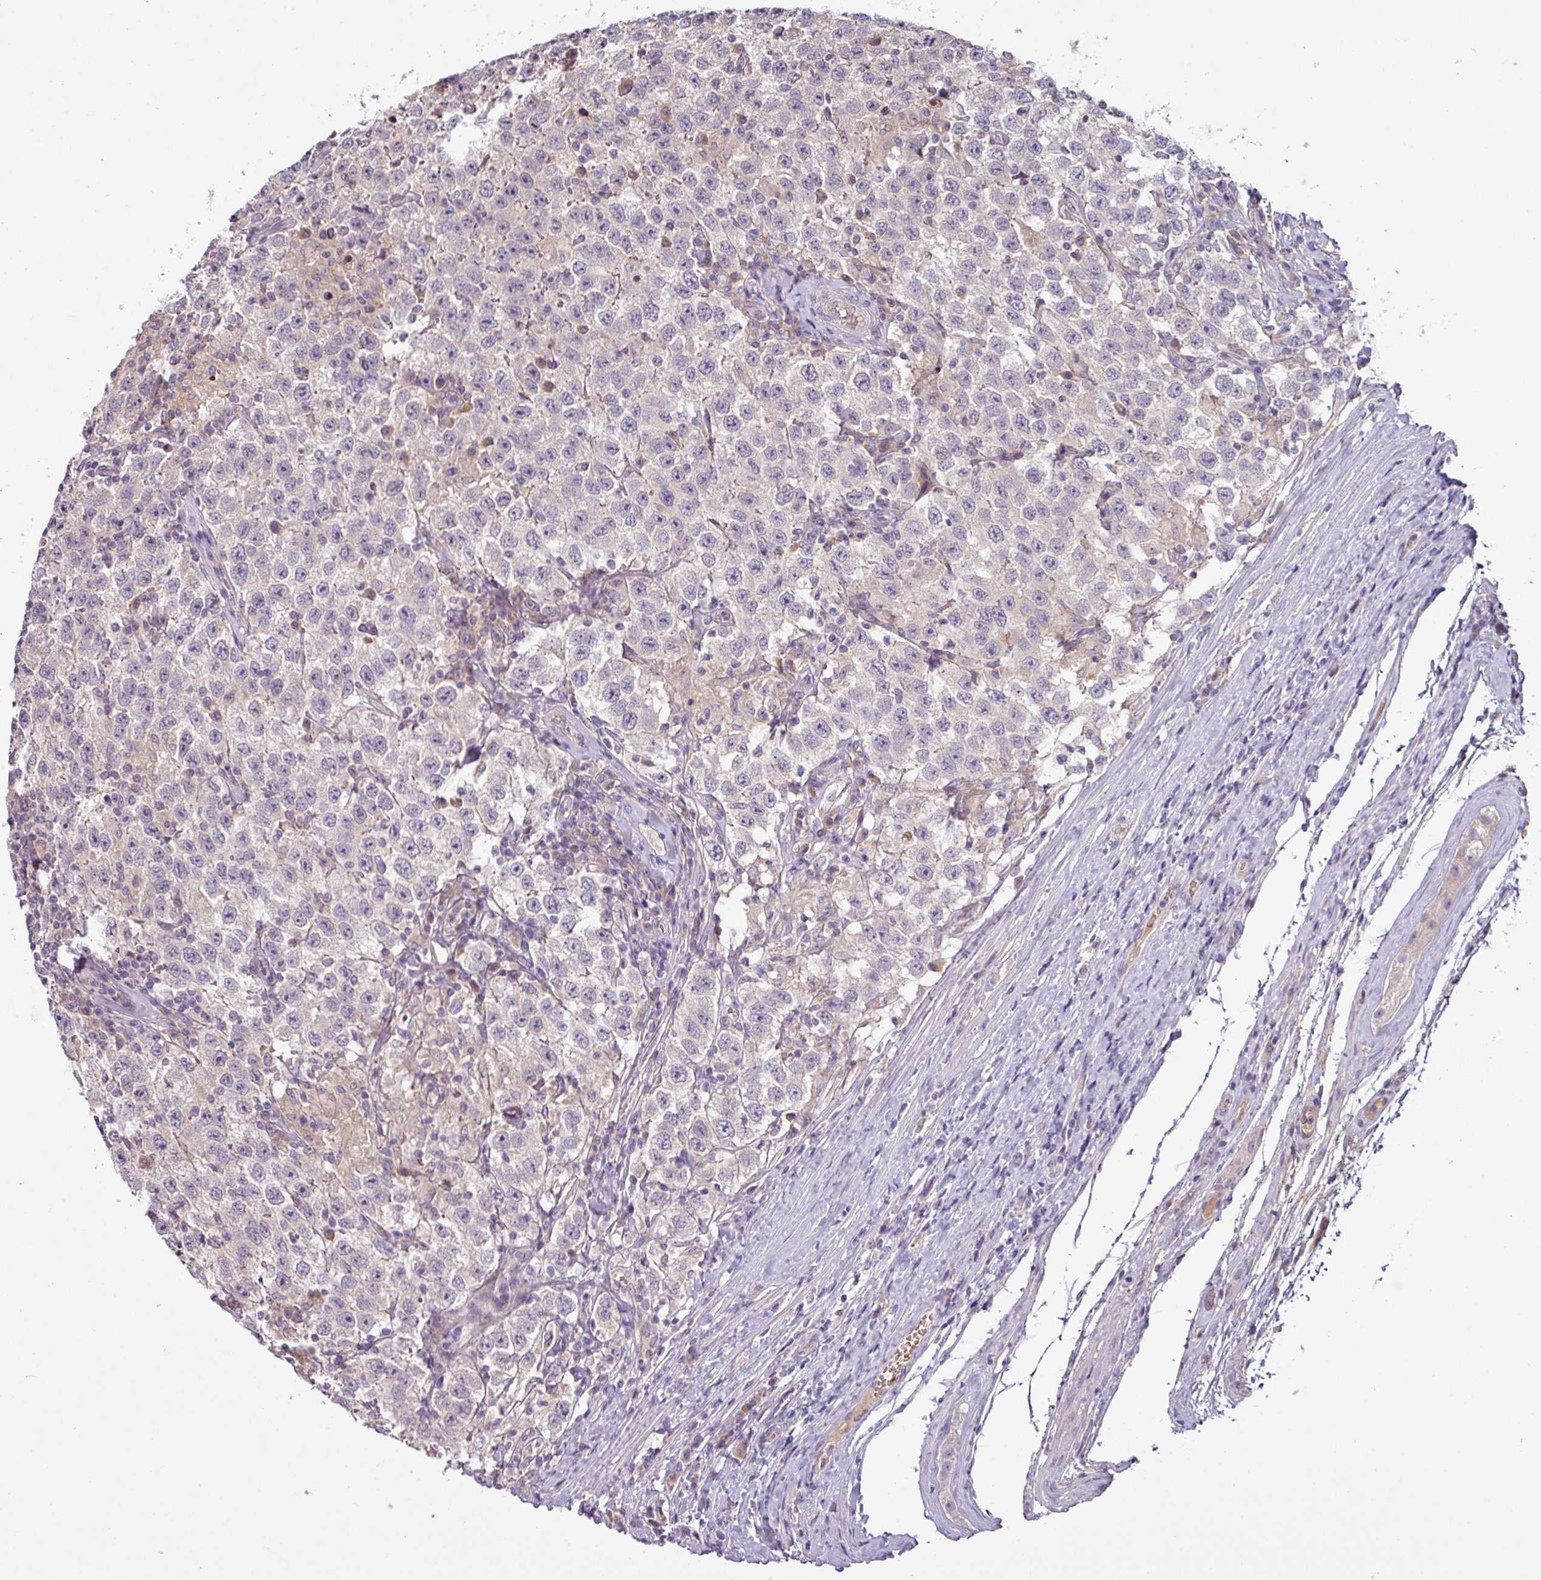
{"staining": {"intensity": "negative", "quantity": "none", "location": "none"}, "tissue": "testis cancer", "cell_type": "Tumor cells", "image_type": "cancer", "snomed": [{"axis": "morphology", "description": "Seminoma, NOS"}, {"axis": "topography", "description": "Testis"}], "caption": "Testis cancer stained for a protein using immunohistochemistry (IHC) shows no staining tumor cells.", "gene": "SLC5A10", "patient": {"sex": "male", "age": 41}}